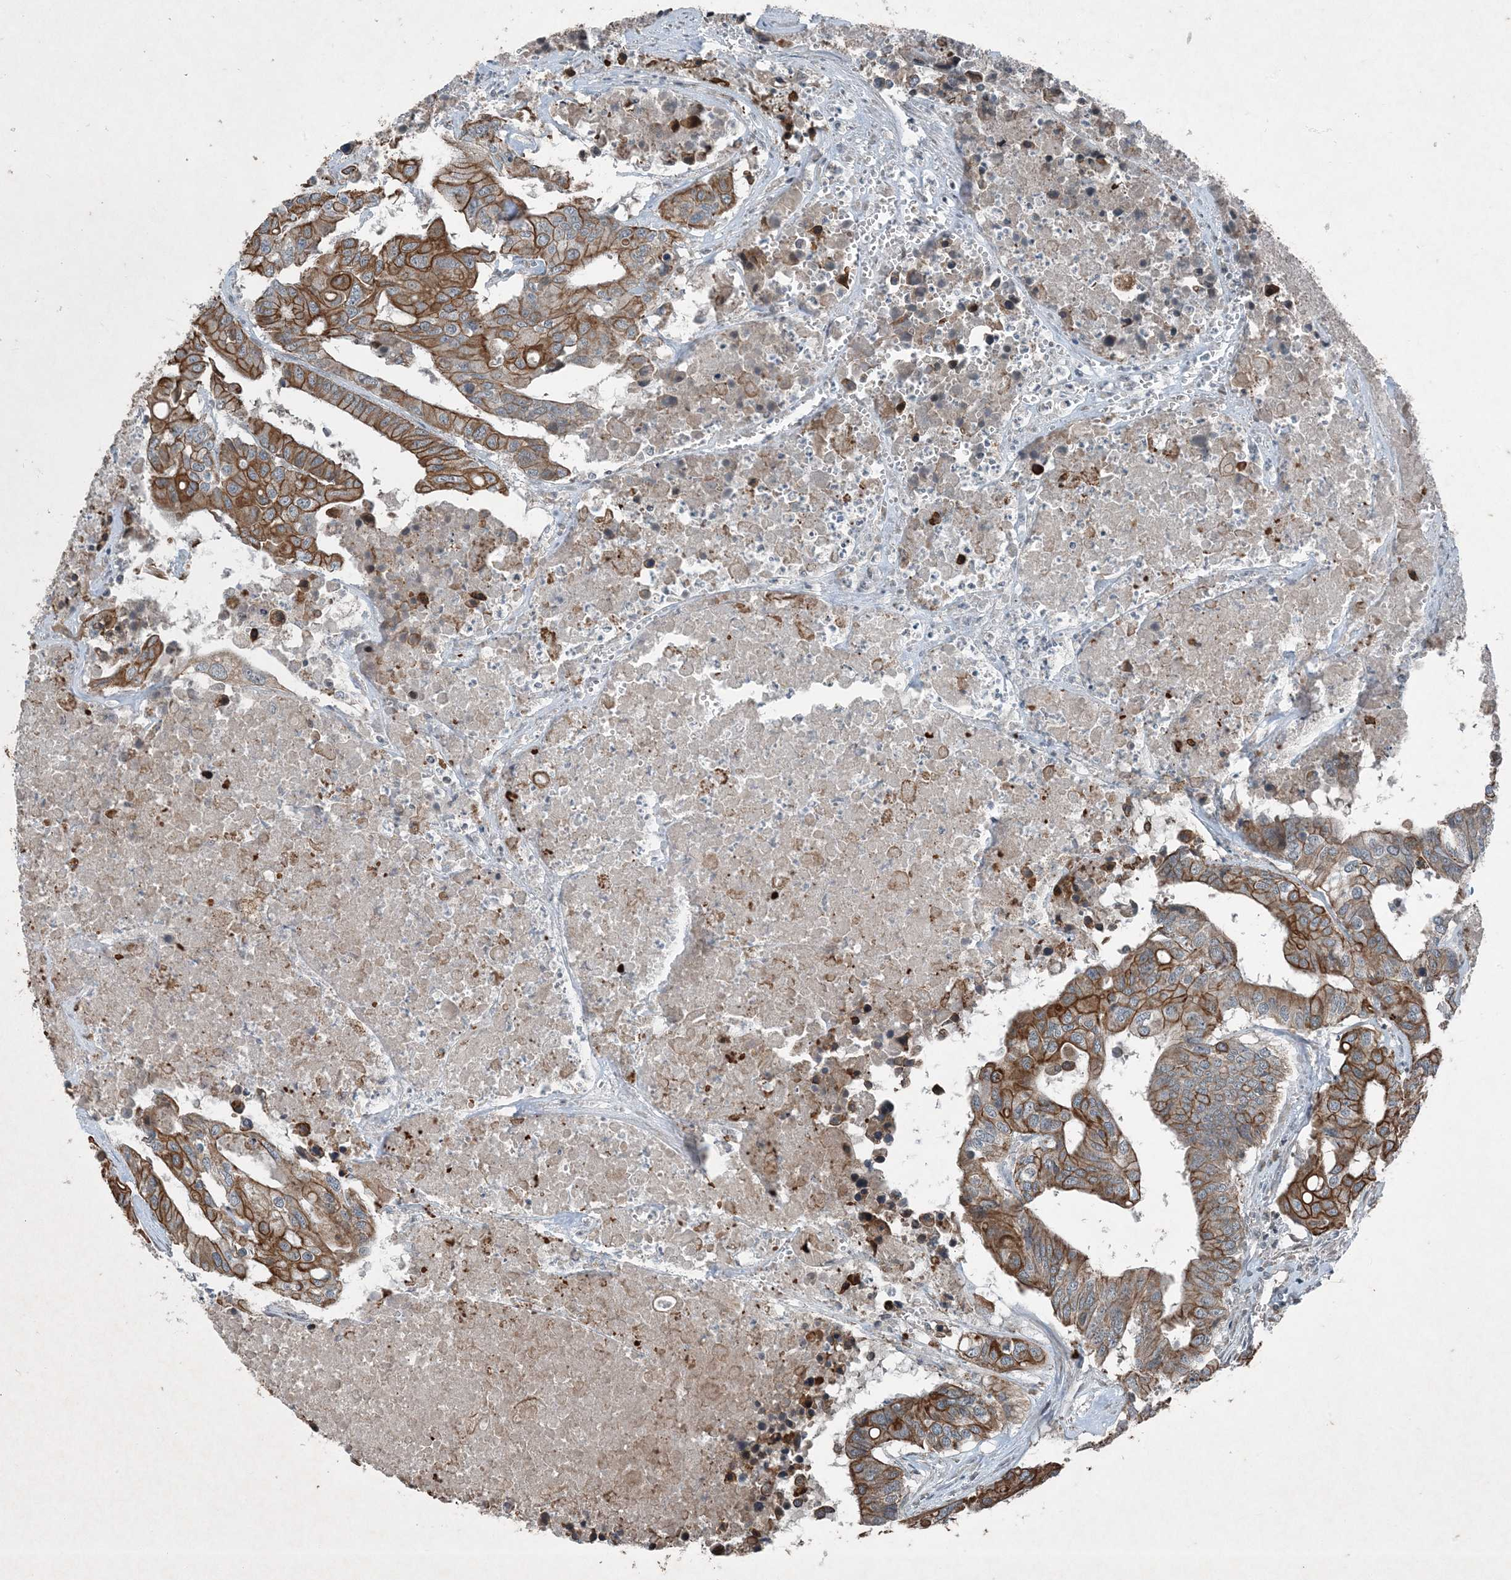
{"staining": {"intensity": "moderate", "quantity": ">75%", "location": "cytoplasmic/membranous"}, "tissue": "colorectal cancer", "cell_type": "Tumor cells", "image_type": "cancer", "snomed": [{"axis": "morphology", "description": "Adenocarcinoma, NOS"}, {"axis": "topography", "description": "Colon"}], "caption": "The photomicrograph exhibits a brown stain indicating the presence of a protein in the cytoplasmic/membranous of tumor cells in colorectal adenocarcinoma. (IHC, brightfield microscopy, high magnification).", "gene": "PC", "patient": {"sex": "male", "age": 77}}